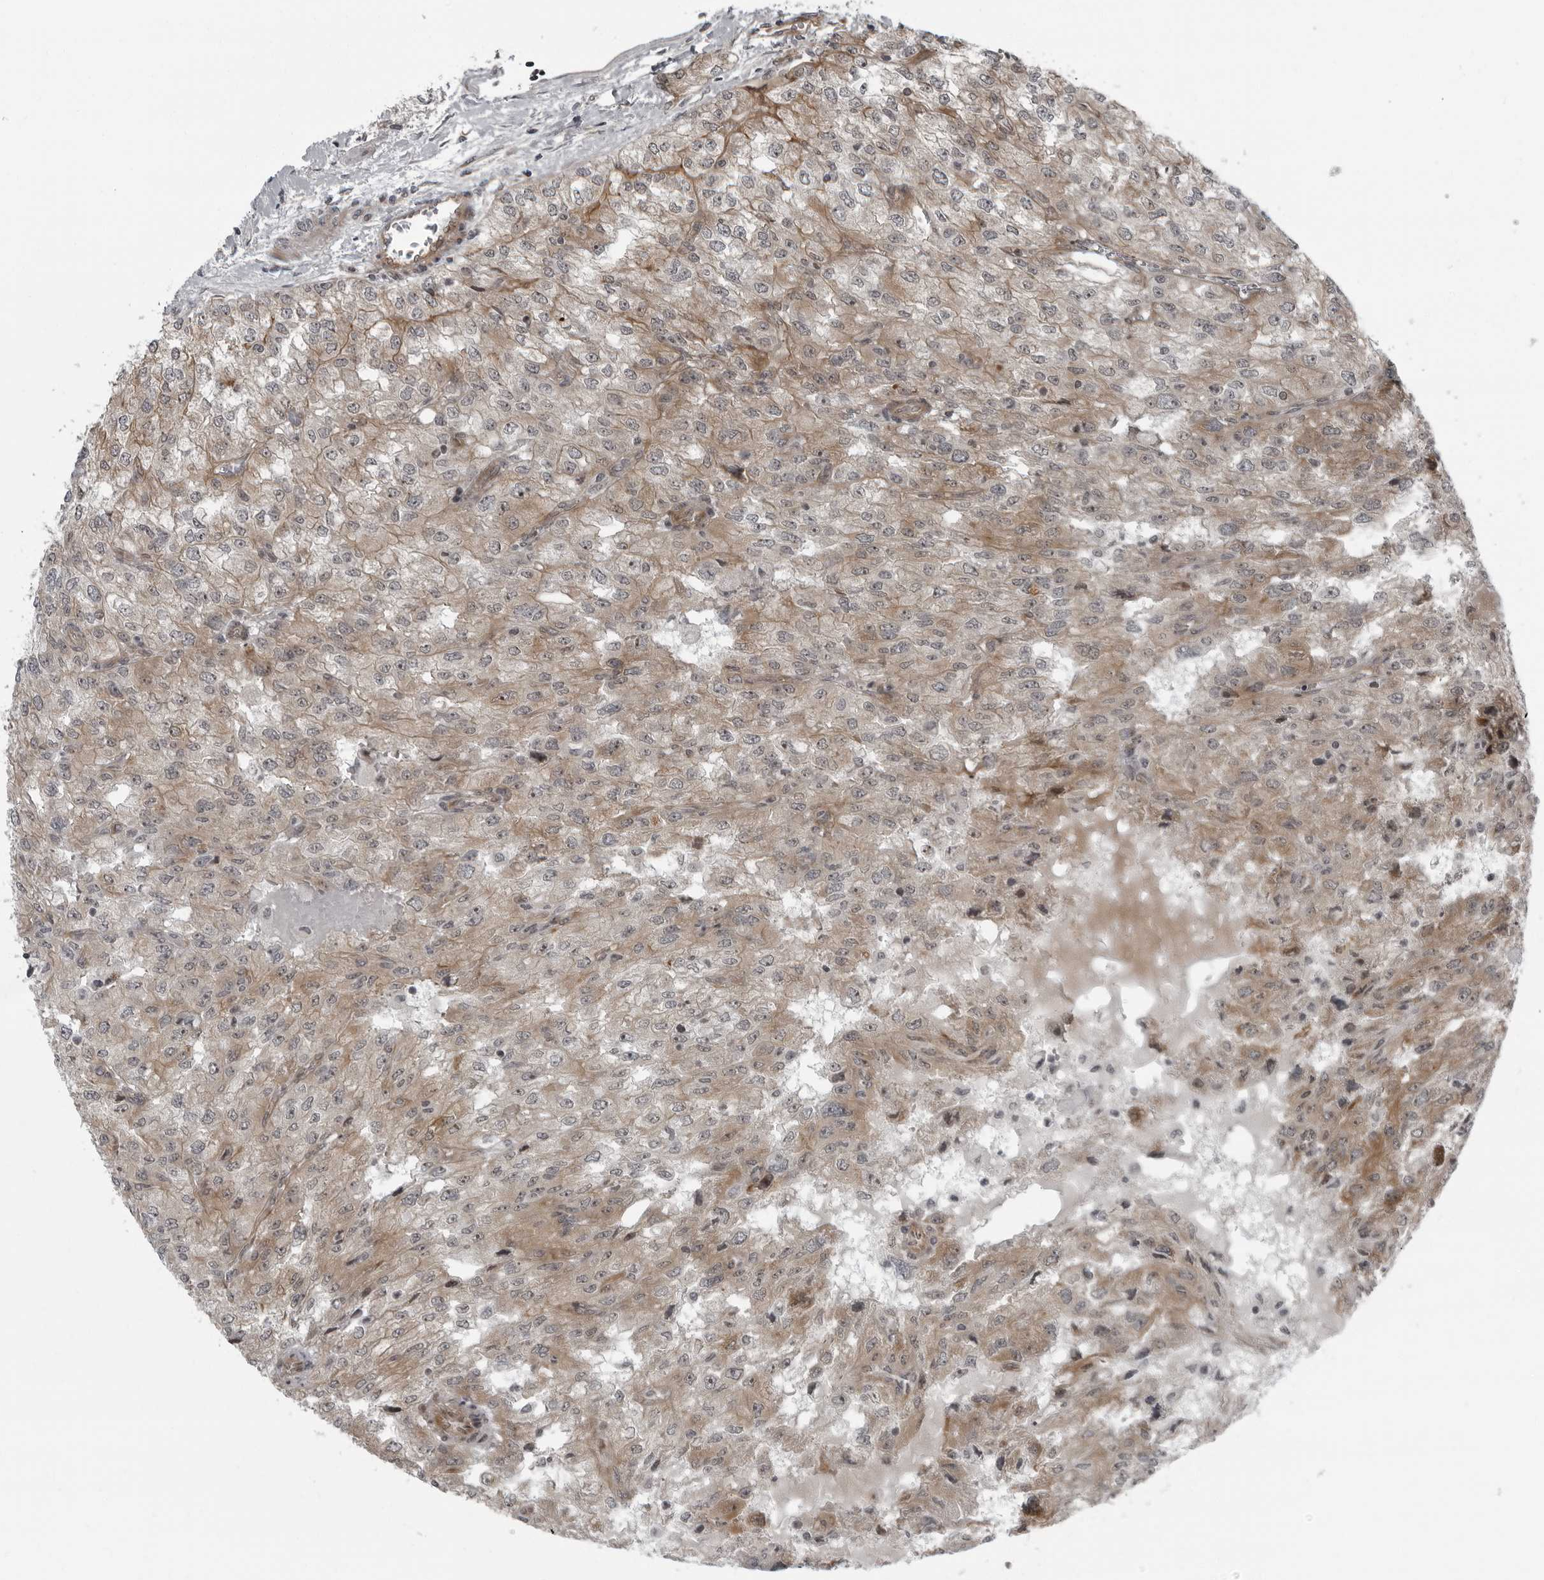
{"staining": {"intensity": "weak", "quantity": "25%-75%", "location": "cytoplasmic/membranous"}, "tissue": "renal cancer", "cell_type": "Tumor cells", "image_type": "cancer", "snomed": [{"axis": "morphology", "description": "Adenocarcinoma, NOS"}, {"axis": "topography", "description": "Kidney"}], "caption": "Immunohistochemistry (DAB (3,3'-diaminobenzidine)) staining of renal cancer exhibits weak cytoplasmic/membranous protein positivity in approximately 25%-75% of tumor cells.", "gene": "FAM102B", "patient": {"sex": "female", "age": 54}}